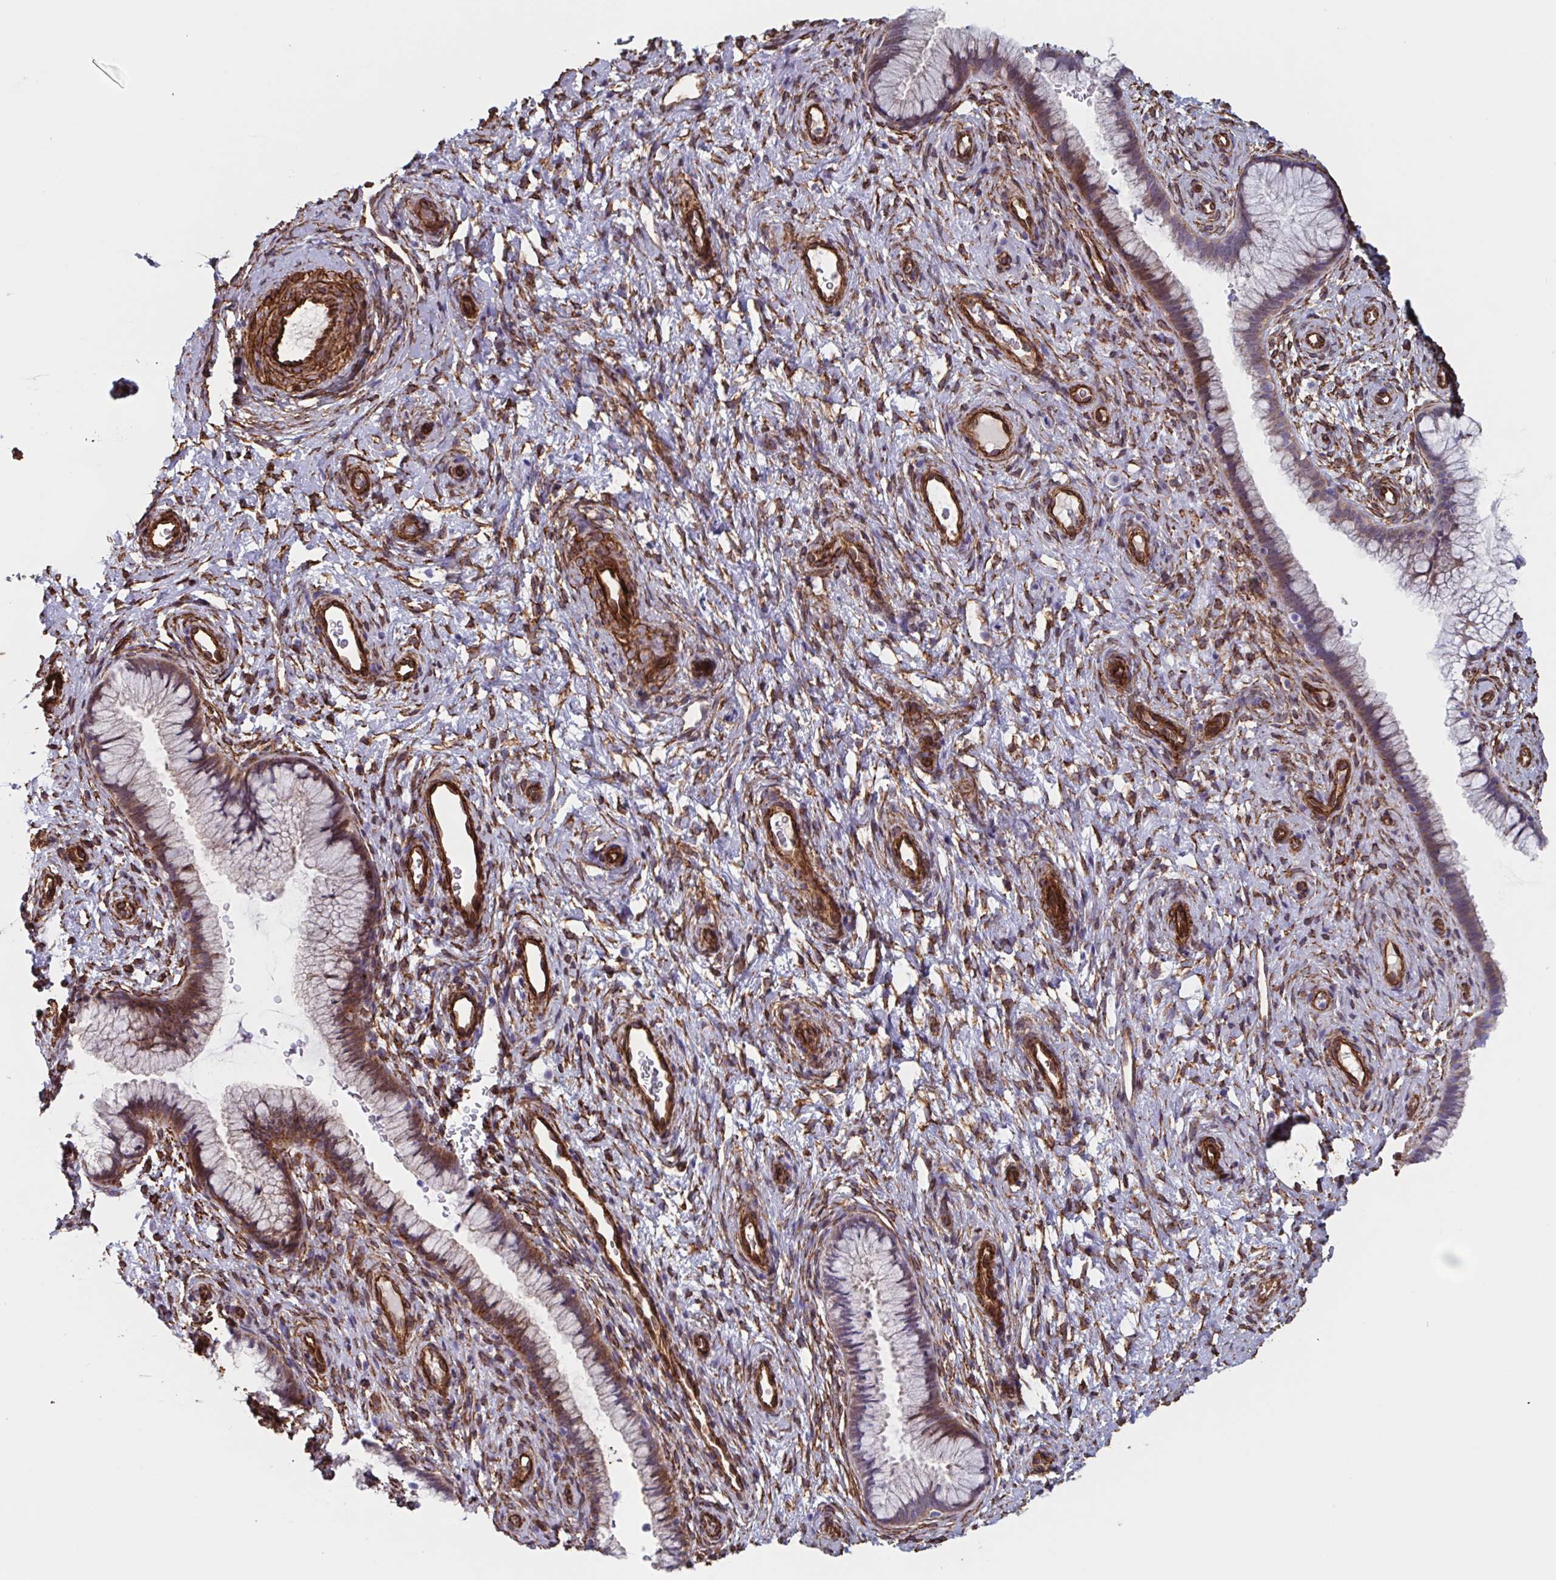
{"staining": {"intensity": "moderate", "quantity": "25%-75%", "location": "cytoplasmic/membranous"}, "tissue": "cervix", "cell_type": "Glandular cells", "image_type": "normal", "snomed": [{"axis": "morphology", "description": "Normal tissue, NOS"}, {"axis": "topography", "description": "Cervix"}], "caption": "Protein staining by immunohistochemistry reveals moderate cytoplasmic/membranous staining in about 25%-75% of glandular cells in normal cervix.", "gene": "CITED4", "patient": {"sex": "female", "age": 34}}